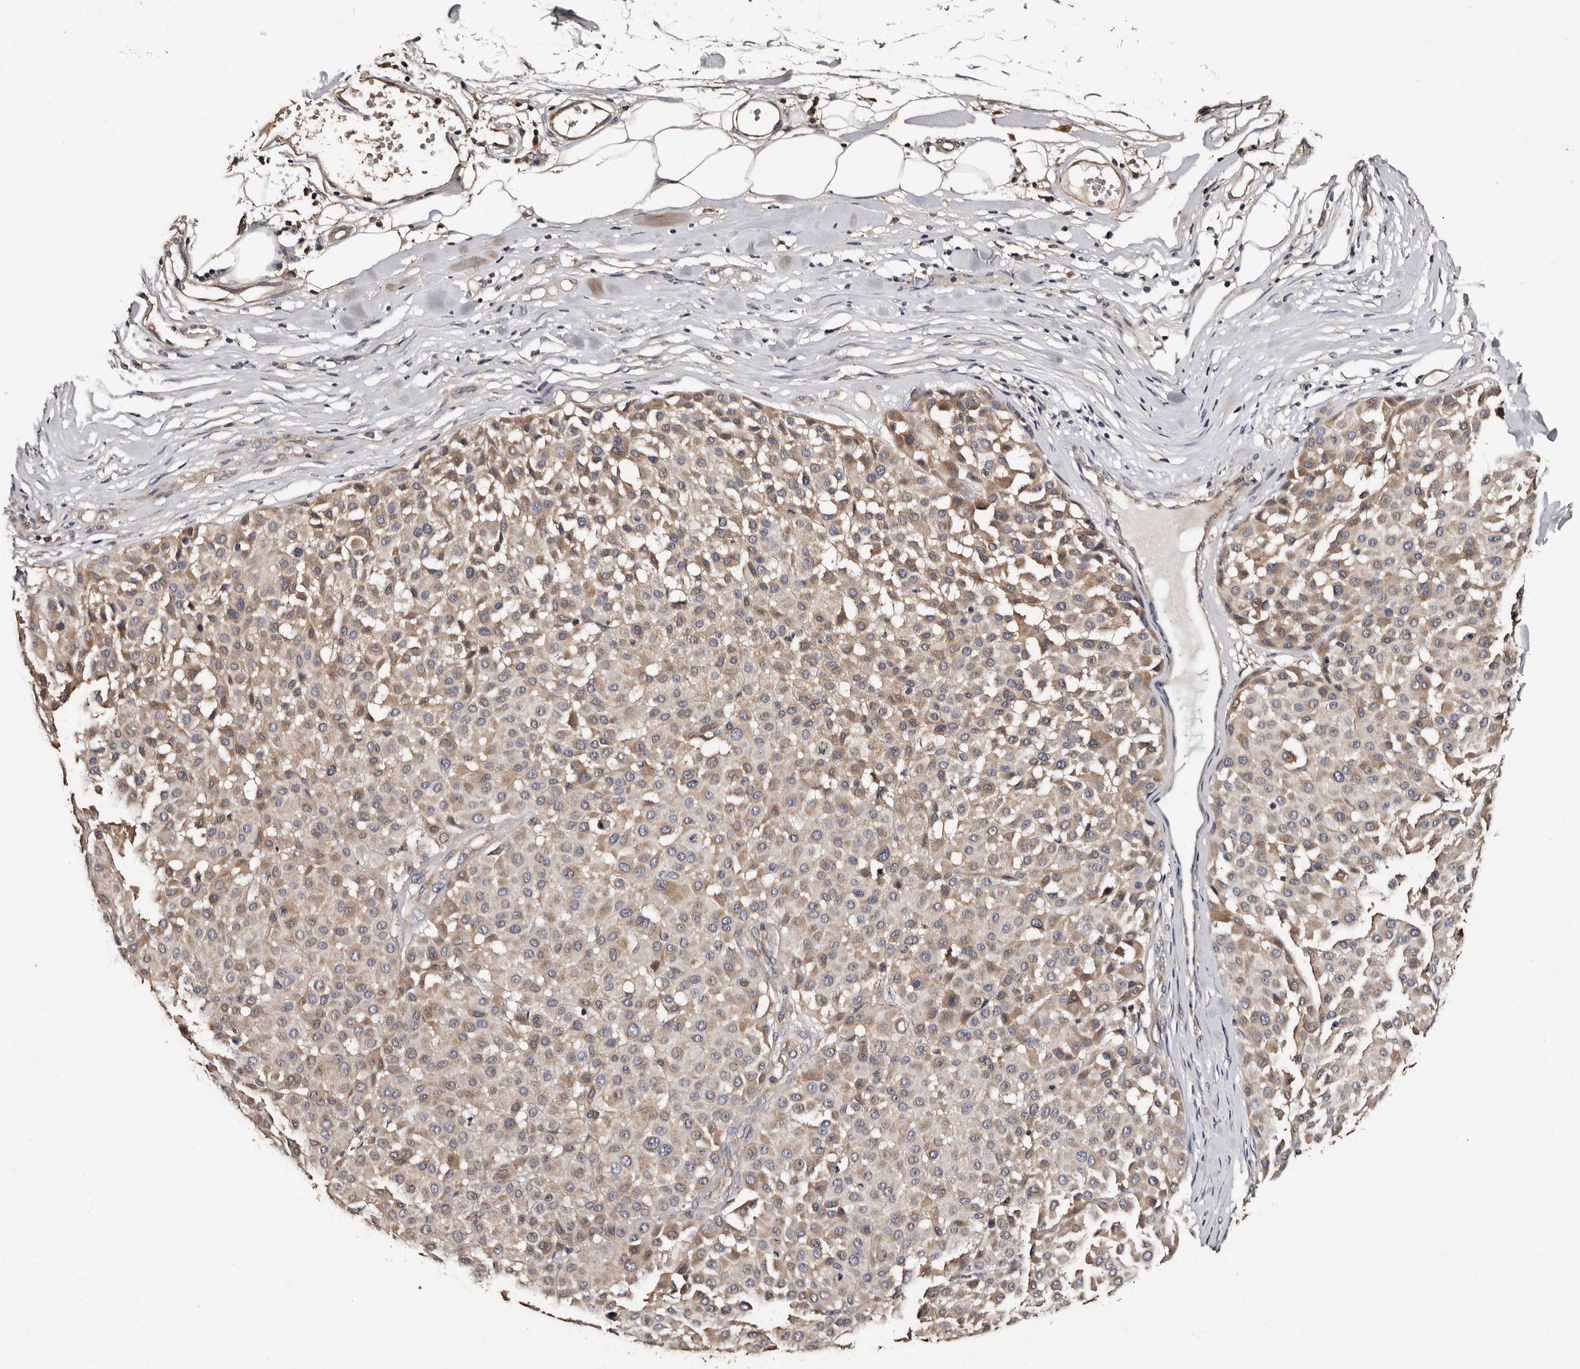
{"staining": {"intensity": "weak", "quantity": ">75%", "location": "cytoplasmic/membranous"}, "tissue": "melanoma", "cell_type": "Tumor cells", "image_type": "cancer", "snomed": [{"axis": "morphology", "description": "Malignant melanoma, Metastatic site"}, {"axis": "topography", "description": "Soft tissue"}], "caption": "Immunohistochemistry of human malignant melanoma (metastatic site) exhibits low levels of weak cytoplasmic/membranous staining in about >75% of tumor cells.", "gene": "ADCK5", "patient": {"sex": "male", "age": 41}}